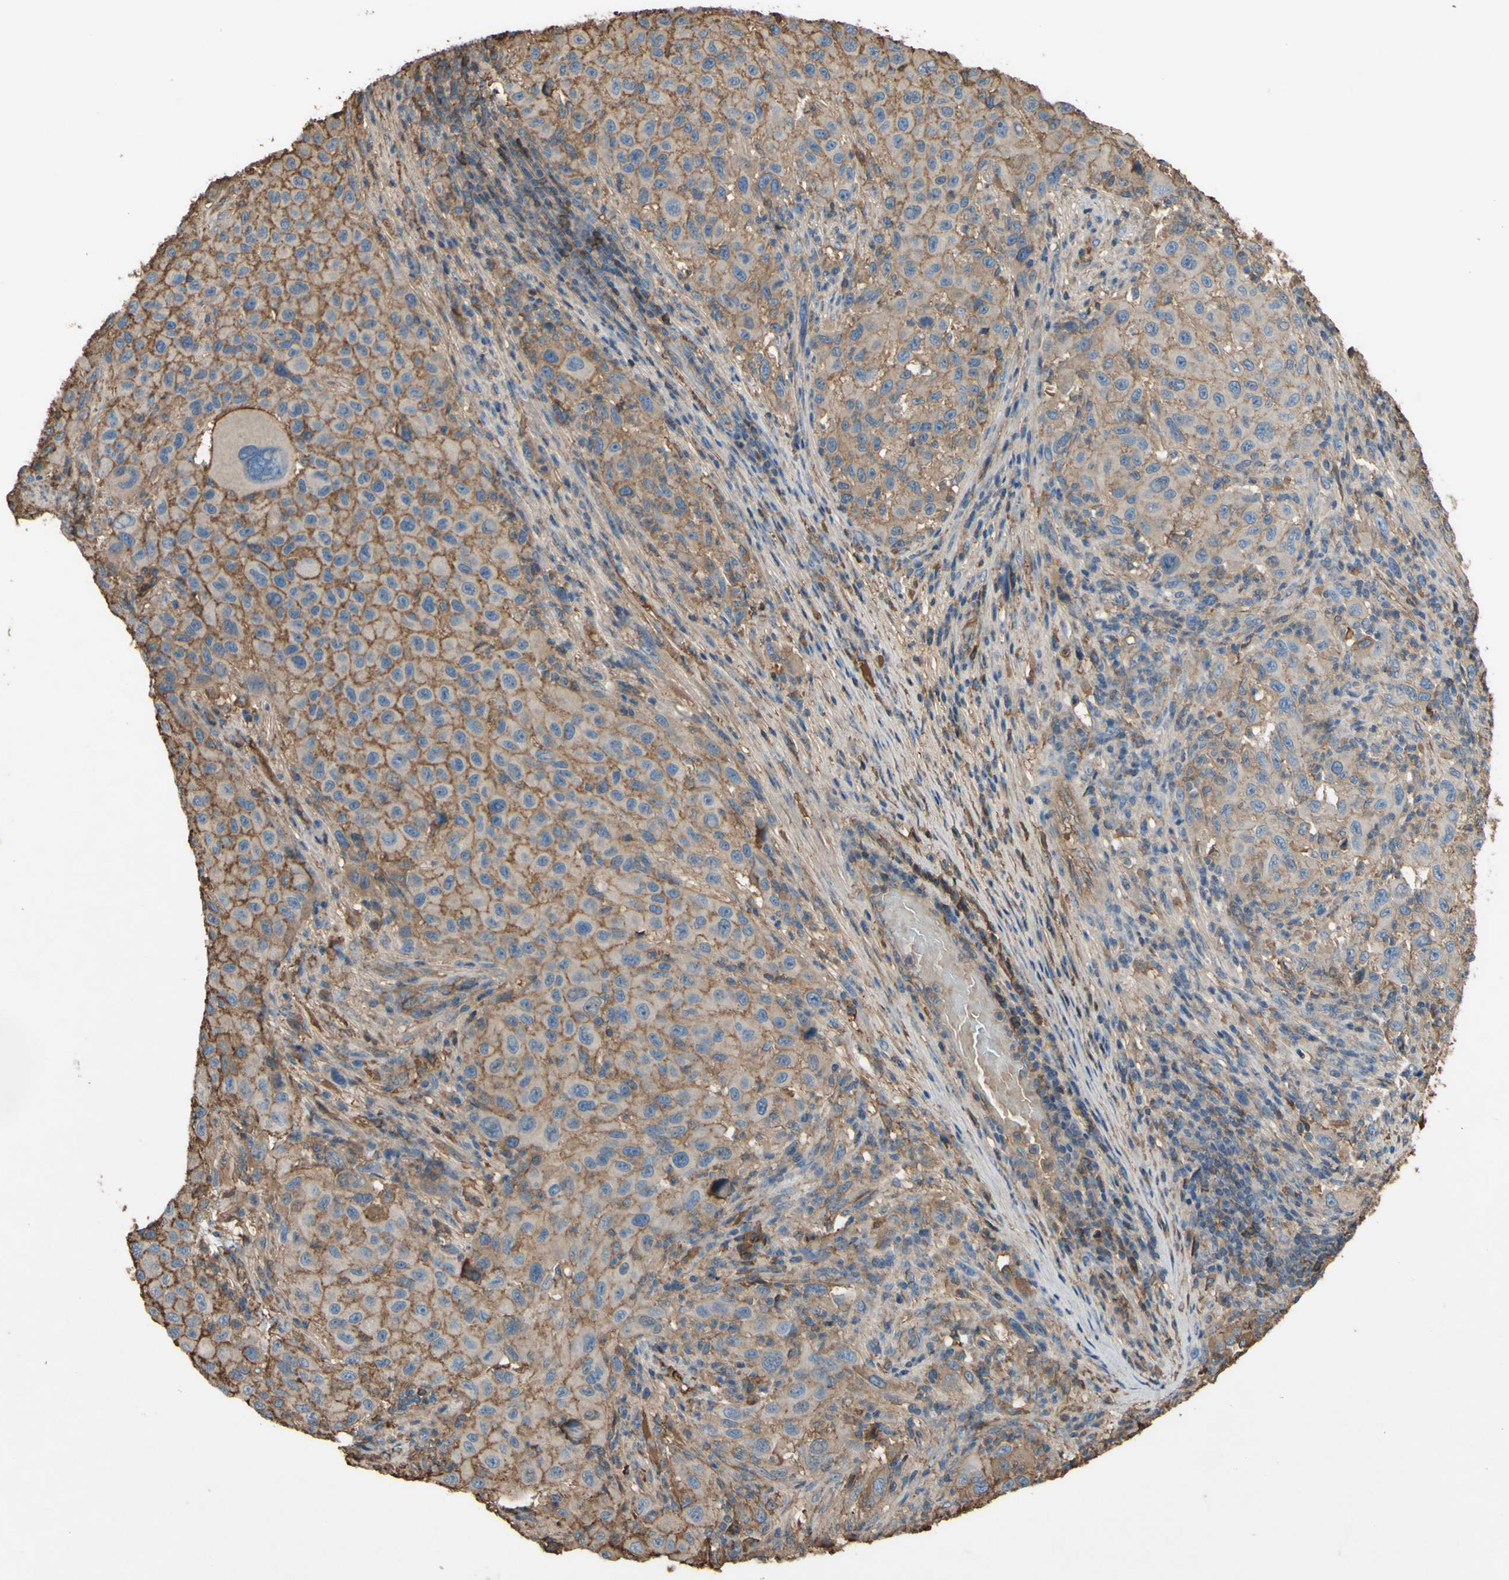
{"staining": {"intensity": "weak", "quantity": ">75%", "location": "cytoplasmic/membranous"}, "tissue": "melanoma", "cell_type": "Tumor cells", "image_type": "cancer", "snomed": [{"axis": "morphology", "description": "Malignant melanoma, Metastatic site"}, {"axis": "topography", "description": "Lymph node"}], "caption": "A histopathology image showing weak cytoplasmic/membranous staining in about >75% of tumor cells in malignant melanoma (metastatic site), as visualized by brown immunohistochemical staining.", "gene": "PTGDS", "patient": {"sex": "male", "age": 61}}